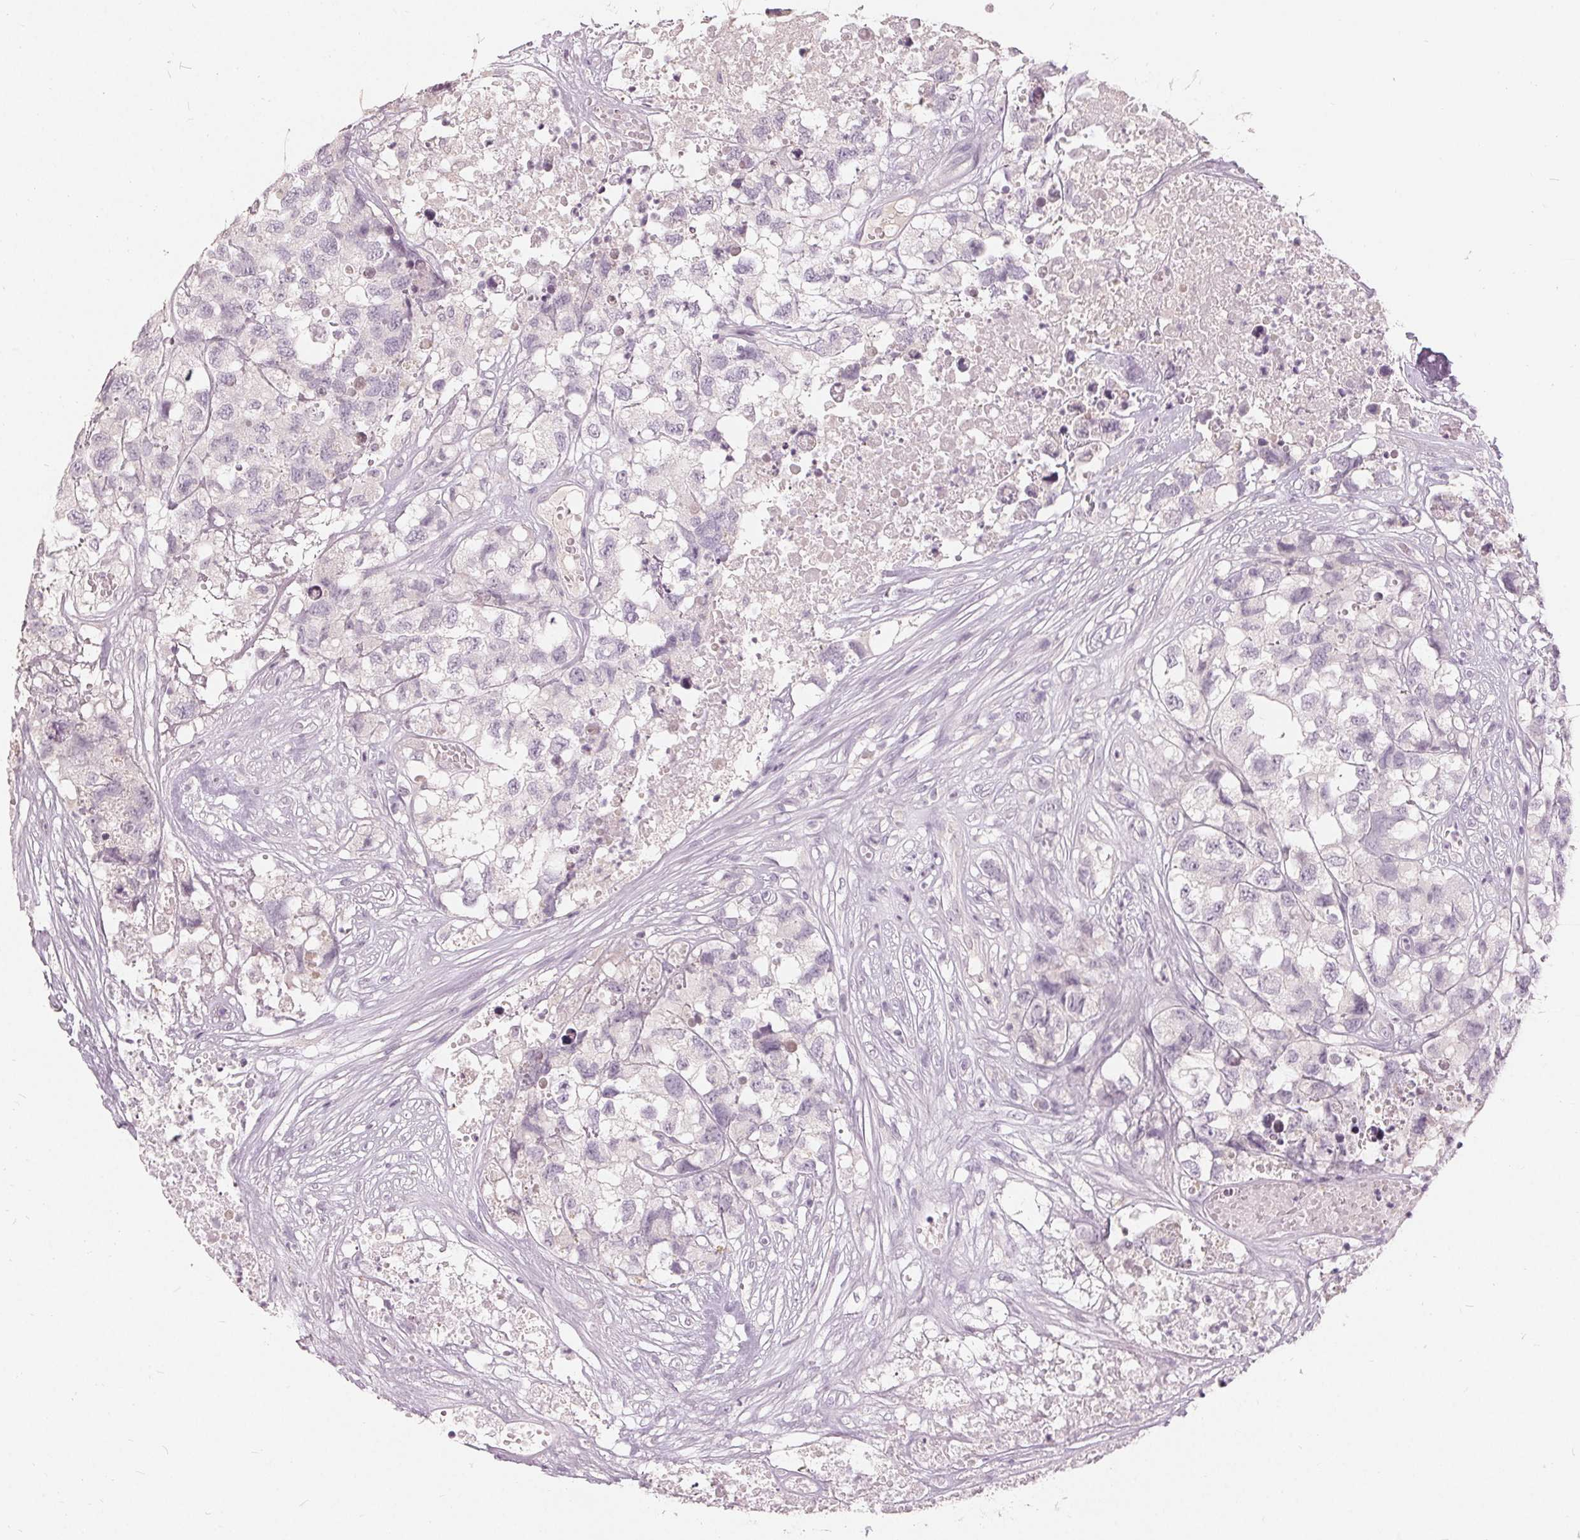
{"staining": {"intensity": "negative", "quantity": "none", "location": "none"}, "tissue": "testis cancer", "cell_type": "Tumor cells", "image_type": "cancer", "snomed": [{"axis": "morphology", "description": "Carcinoma, Embryonal, NOS"}, {"axis": "topography", "description": "Testis"}], "caption": "IHC of human testis embryonal carcinoma displays no staining in tumor cells. Nuclei are stained in blue.", "gene": "TRIM60", "patient": {"sex": "male", "age": 83}}